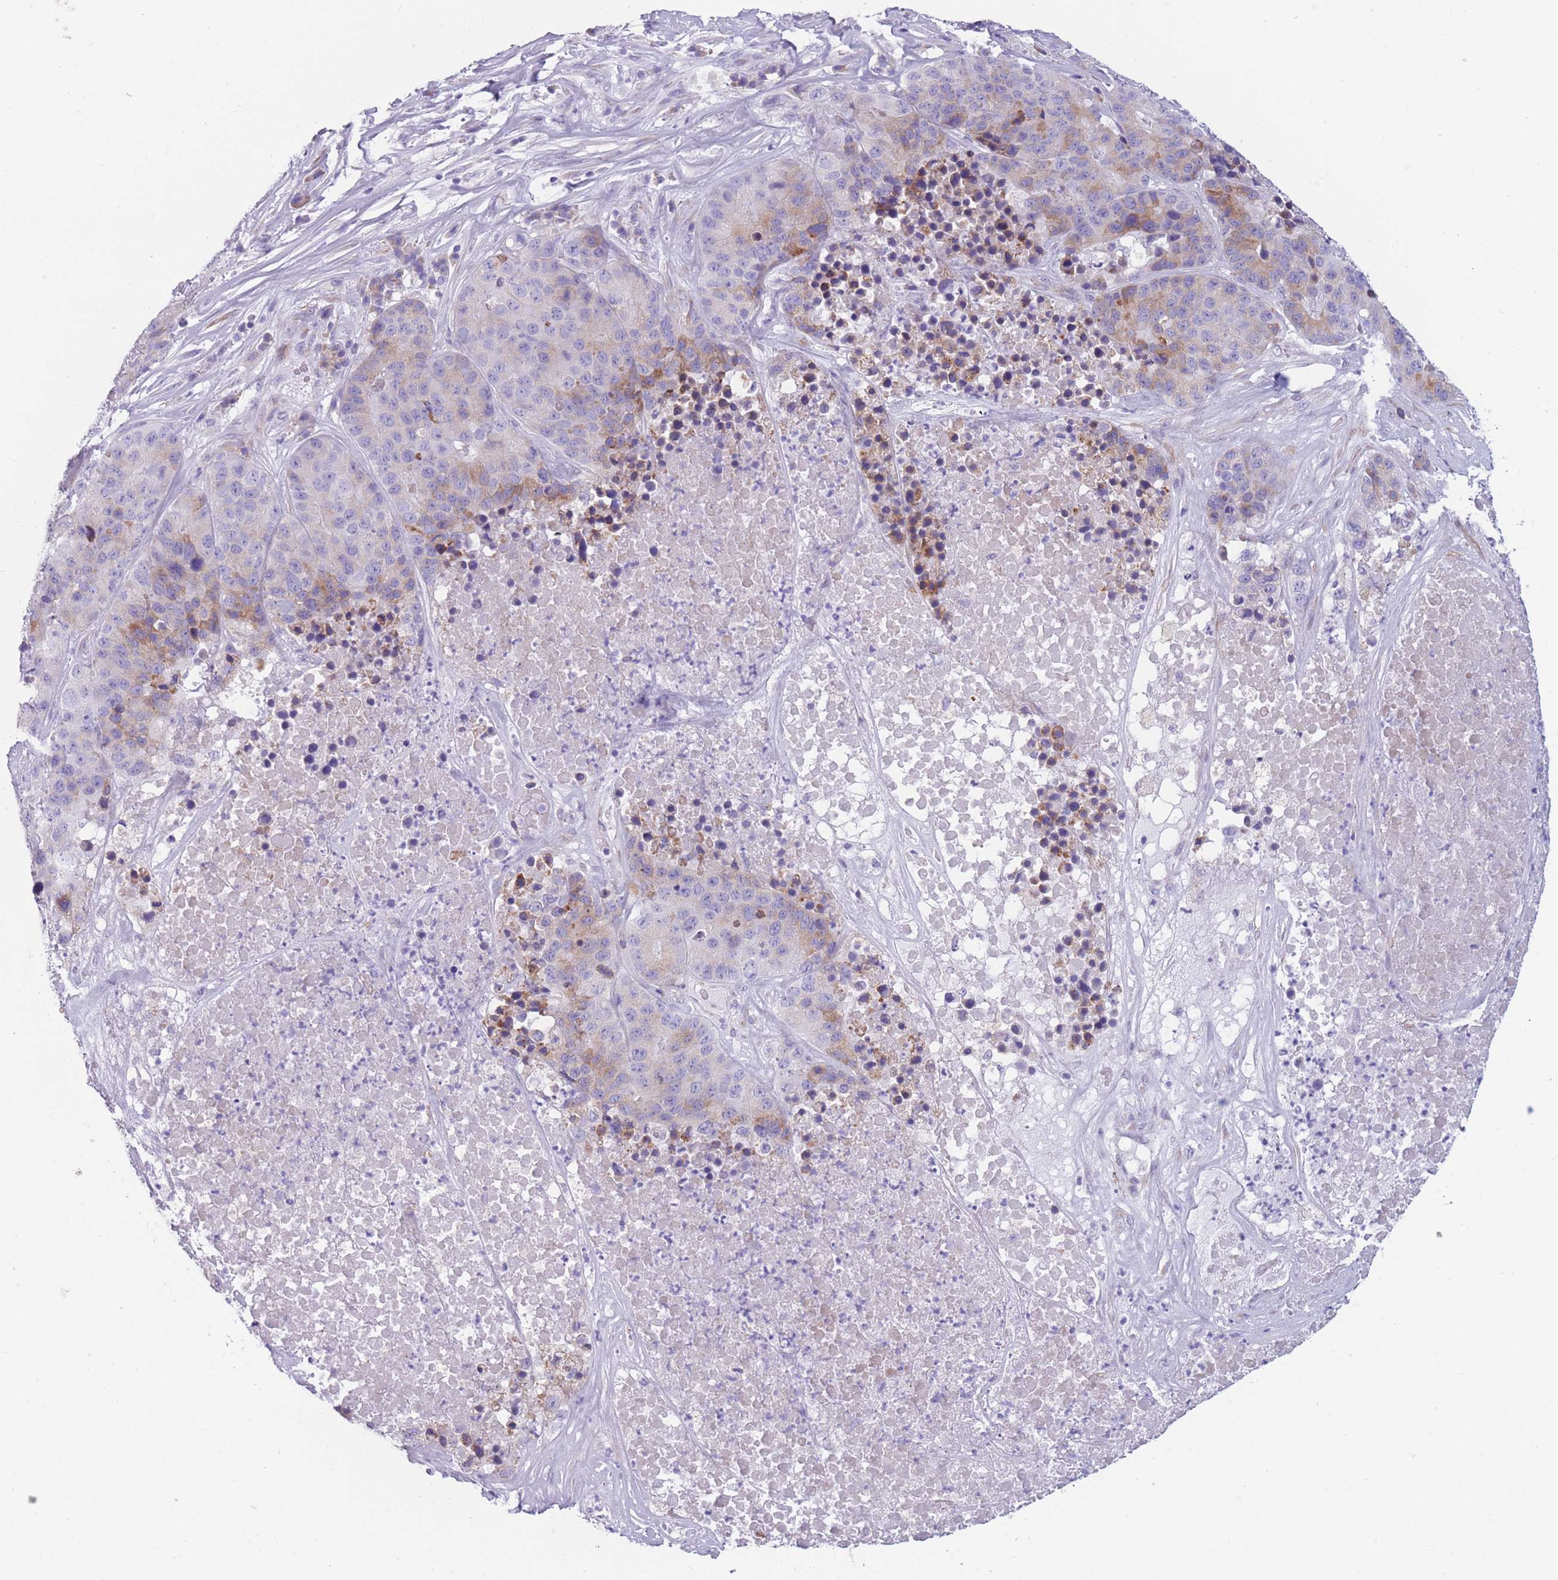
{"staining": {"intensity": "moderate", "quantity": "<25%", "location": "cytoplasmic/membranous"}, "tissue": "stomach cancer", "cell_type": "Tumor cells", "image_type": "cancer", "snomed": [{"axis": "morphology", "description": "Adenocarcinoma, NOS"}, {"axis": "topography", "description": "Stomach"}], "caption": "Protein staining demonstrates moderate cytoplasmic/membranous expression in approximately <25% of tumor cells in stomach adenocarcinoma.", "gene": "COL27A1", "patient": {"sex": "male", "age": 71}}